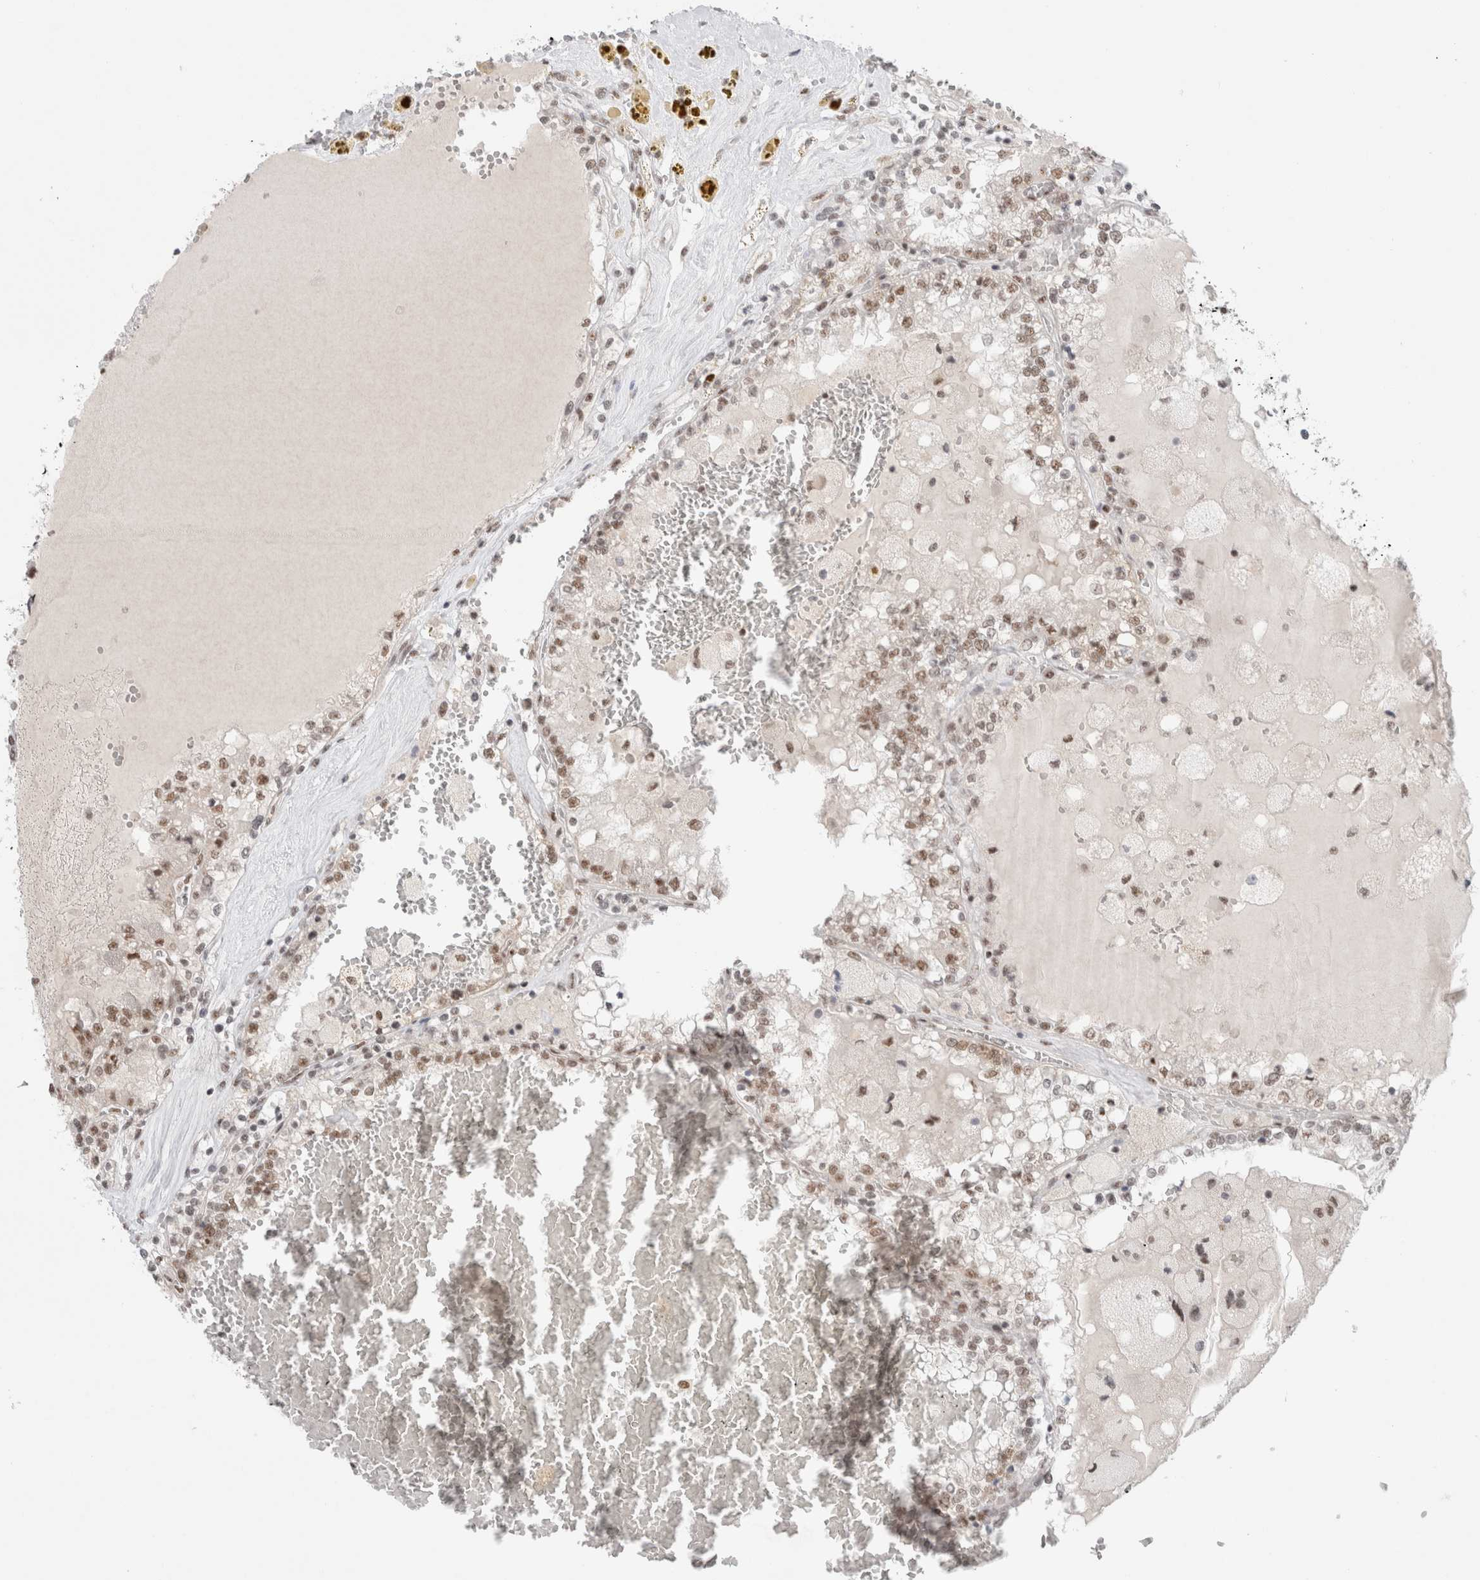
{"staining": {"intensity": "moderate", "quantity": ">75%", "location": "nuclear"}, "tissue": "renal cancer", "cell_type": "Tumor cells", "image_type": "cancer", "snomed": [{"axis": "morphology", "description": "Adenocarcinoma, NOS"}, {"axis": "topography", "description": "Kidney"}], "caption": "Tumor cells display medium levels of moderate nuclear positivity in approximately >75% of cells in renal adenocarcinoma.", "gene": "TRMT12", "patient": {"sex": "female", "age": 56}}